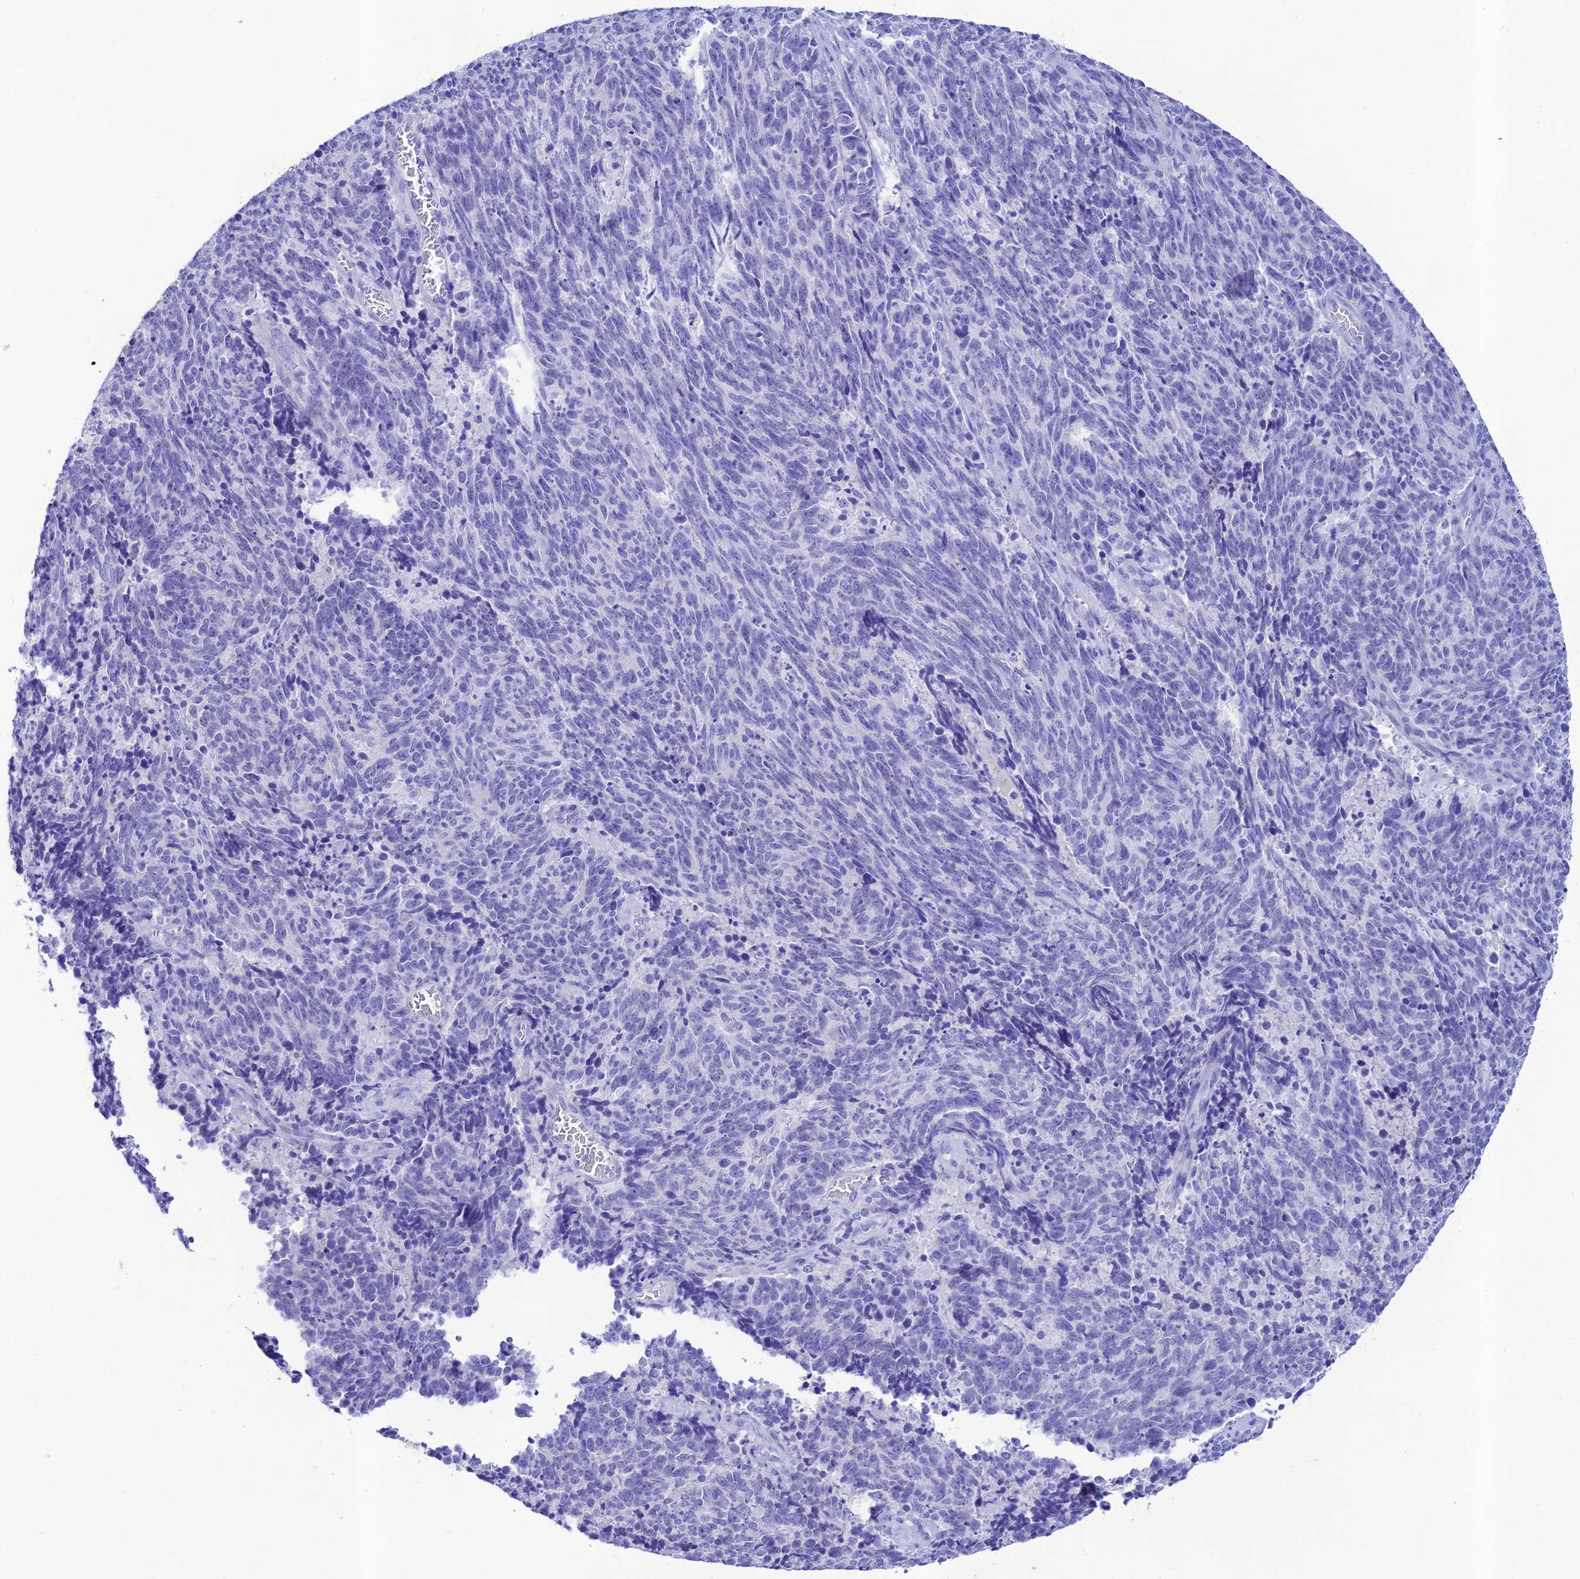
{"staining": {"intensity": "negative", "quantity": "none", "location": "none"}, "tissue": "cervical cancer", "cell_type": "Tumor cells", "image_type": "cancer", "snomed": [{"axis": "morphology", "description": "Squamous cell carcinoma, NOS"}, {"axis": "topography", "description": "Cervix"}], "caption": "A micrograph of squamous cell carcinoma (cervical) stained for a protein demonstrates no brown staining in tumor cells.", "gene": "NLRP6", "patient": {"sex": "female", "age": 29}}